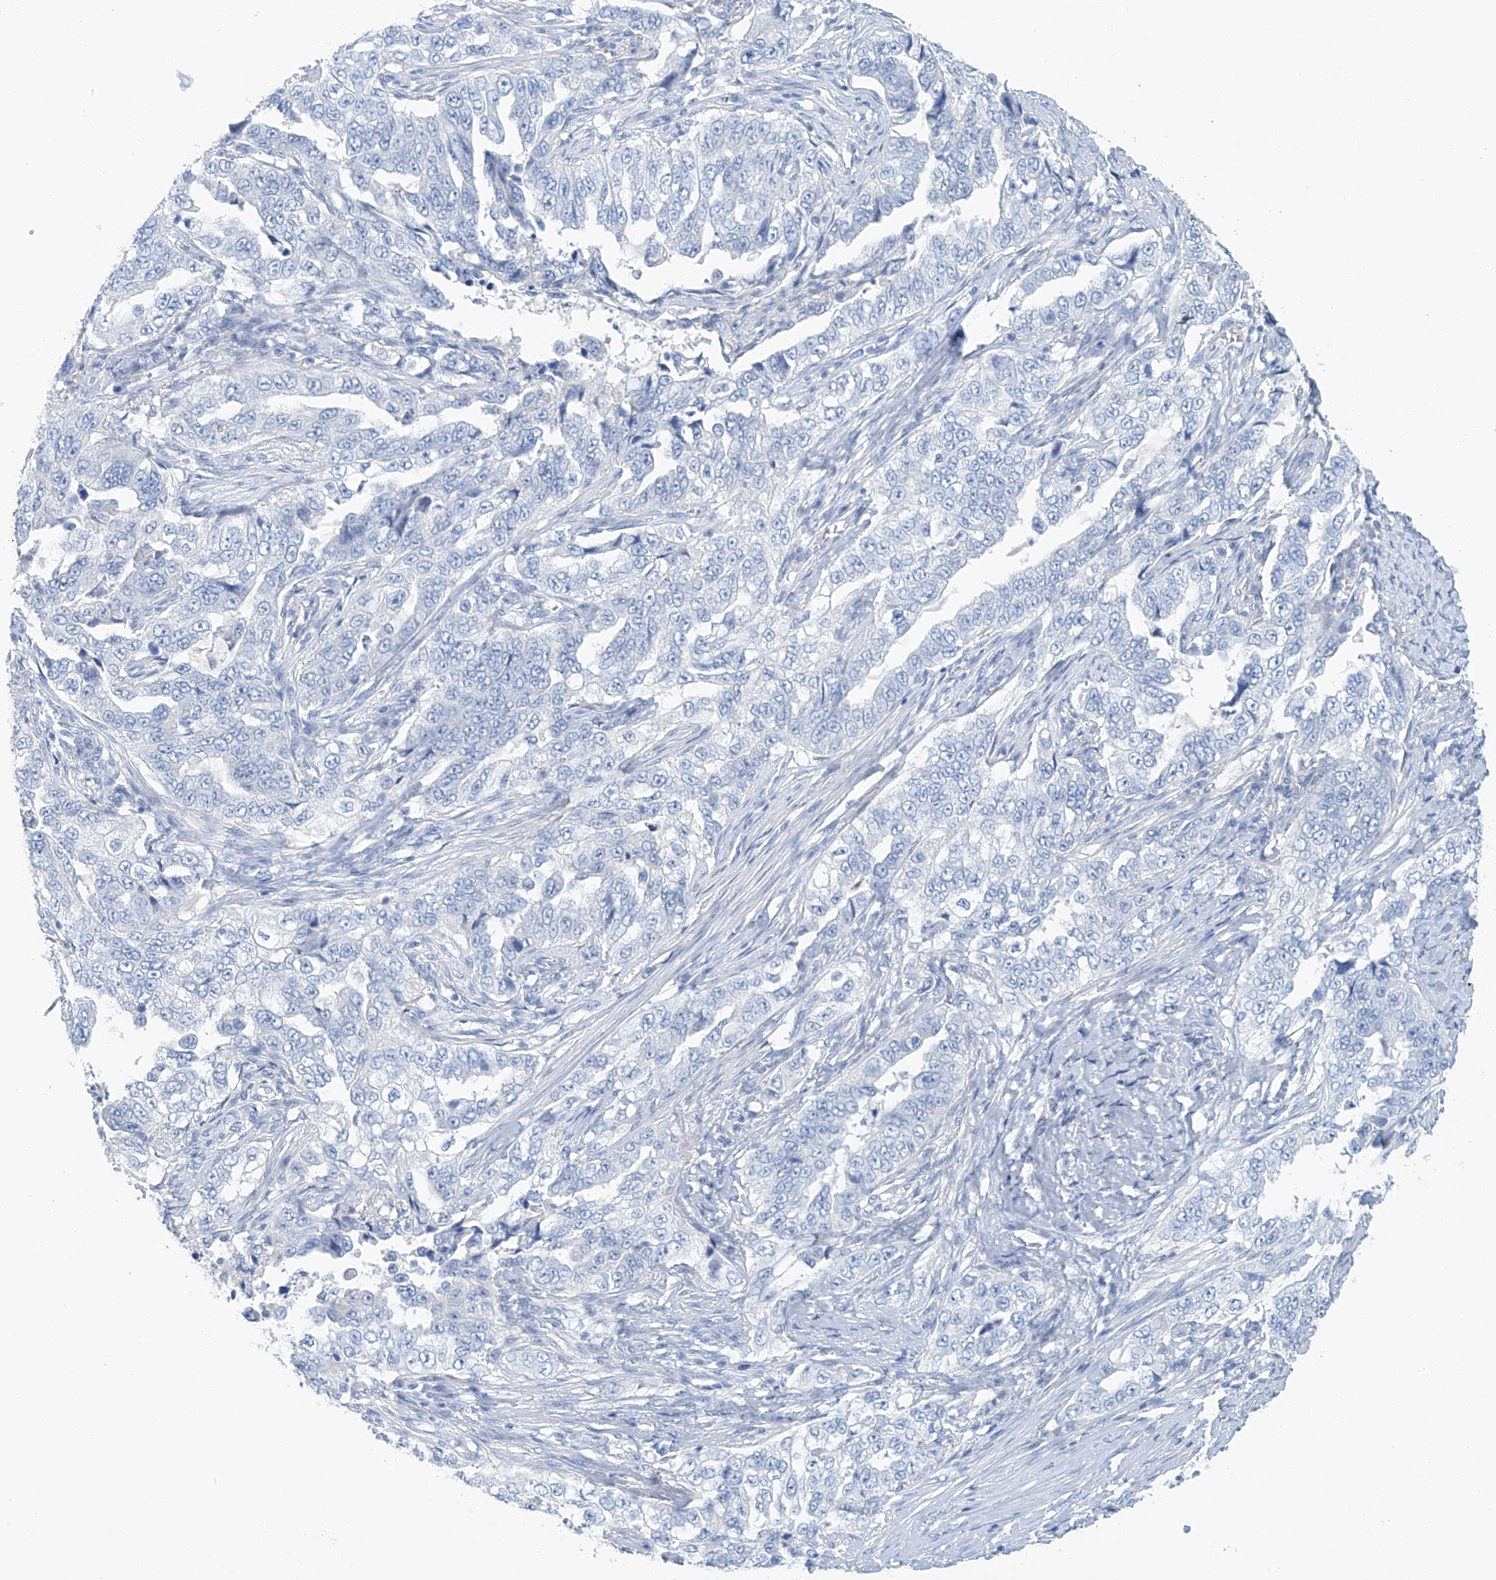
{"staining": {"intensity": "negative", "quantity": "none", "location": "none"}, "tissue": "lung cancer", "cell_type": "Tumor cells", "image_type": "cancer", "snomed": [{"axis": "morphology", "description": "Adenocarcinoma, NOS"}, {"axis": "topography", "description": "Lung"}], "caption": "Immunohistochemical staining of human adenocarcinoma (lung) displays no significant staining in tumor cells.", "gene": "C1orf87", "patient": {"sex": "female", "age": 51}}